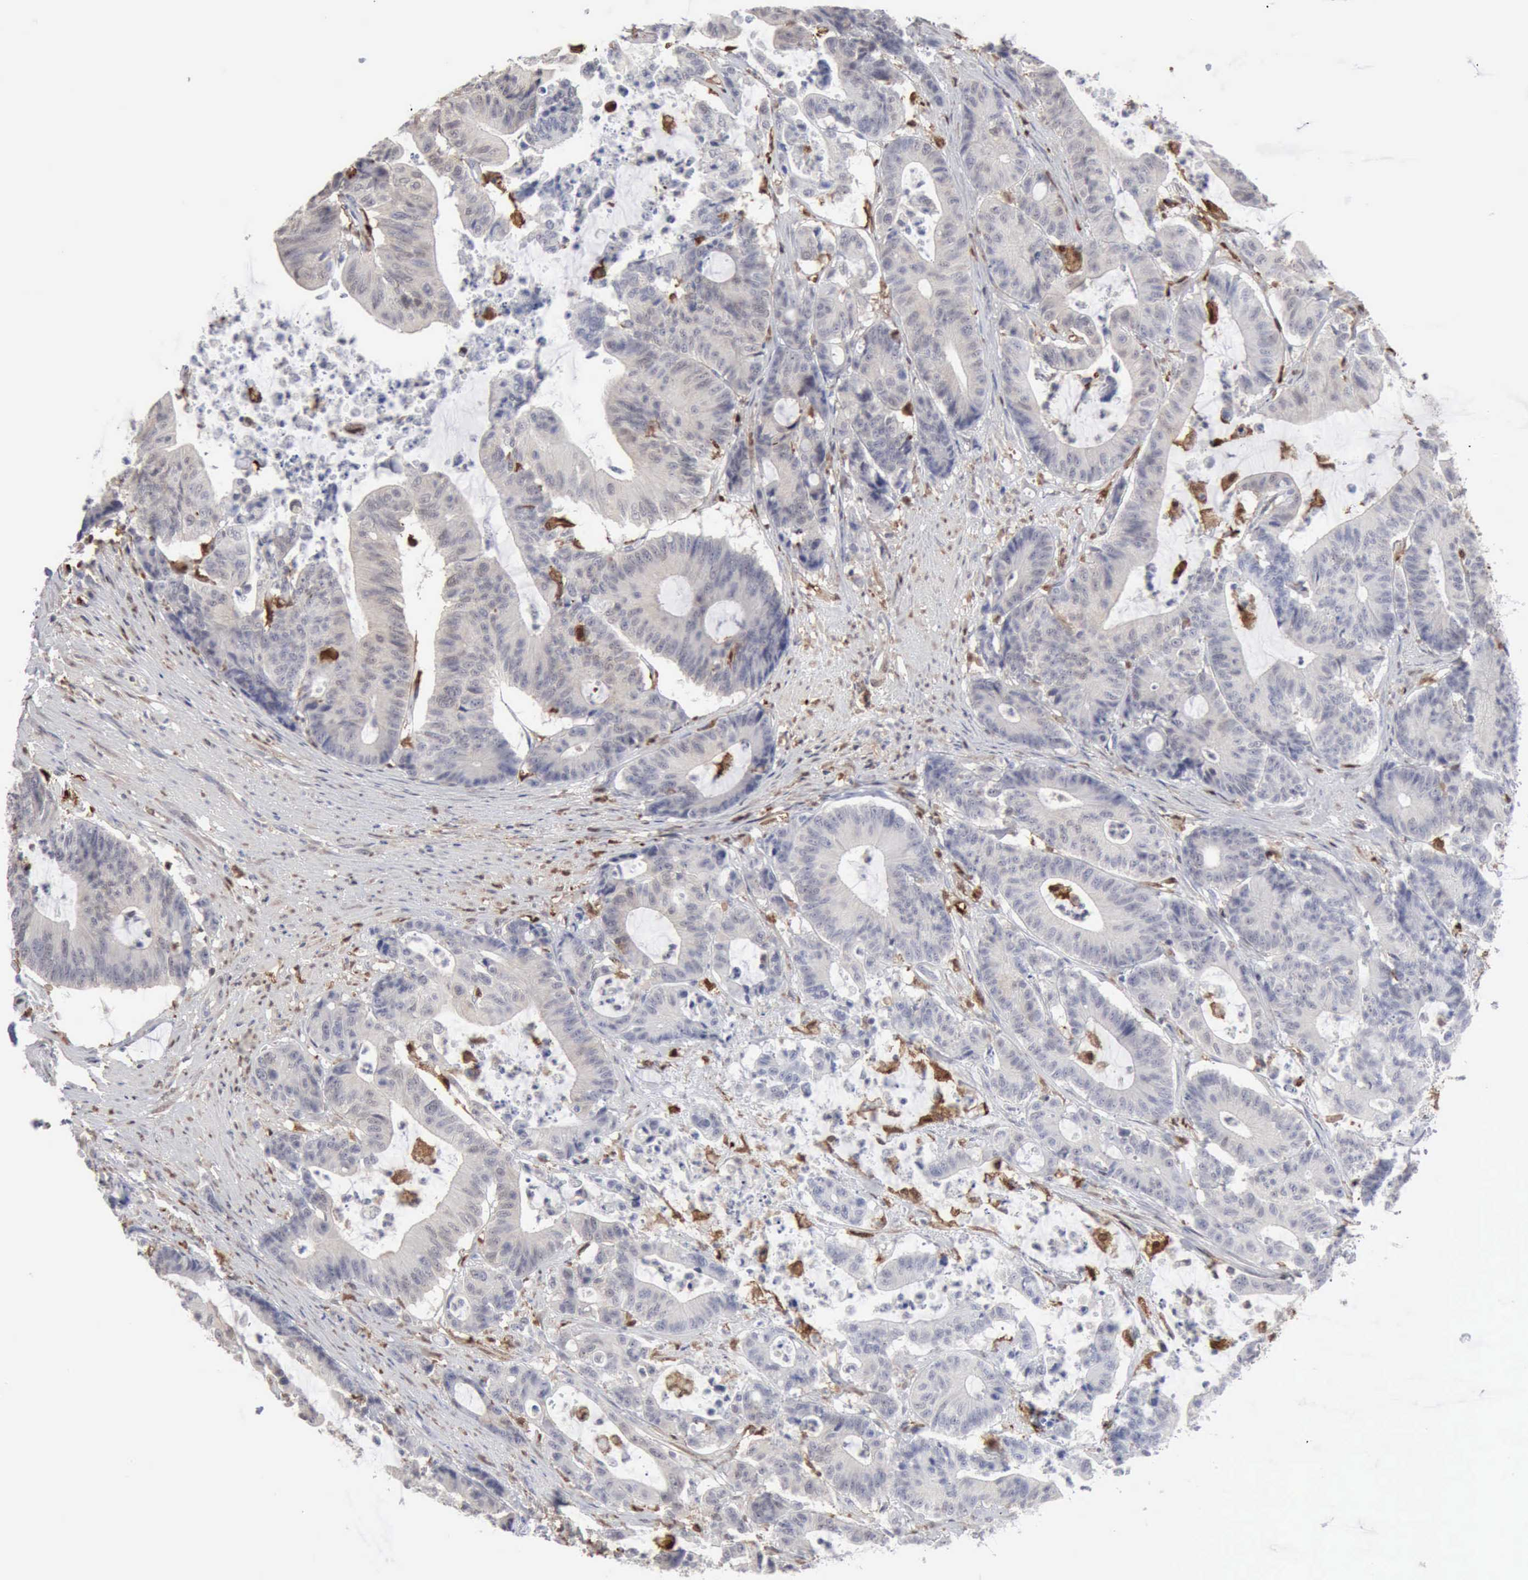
{"staining": {"intensity": "negative", "quantity": "none", "location": "none"}, "tissue": "colorectal cancer", "cell_type": "Tumor cells", "image_type": "cancer", "snomed": [{"axis": "morphology", "description": "Adenocarcinoma, NOS"}, {"axis": "topography", "description": "Colon"}], "caption": "Immunohistochemistry micrograph of colorectal cancer stained for a protein (brown), which exhibits no staining in tumor cells.", "gene": "STAT1", "patient": {"sex": "female", "age": 84}}